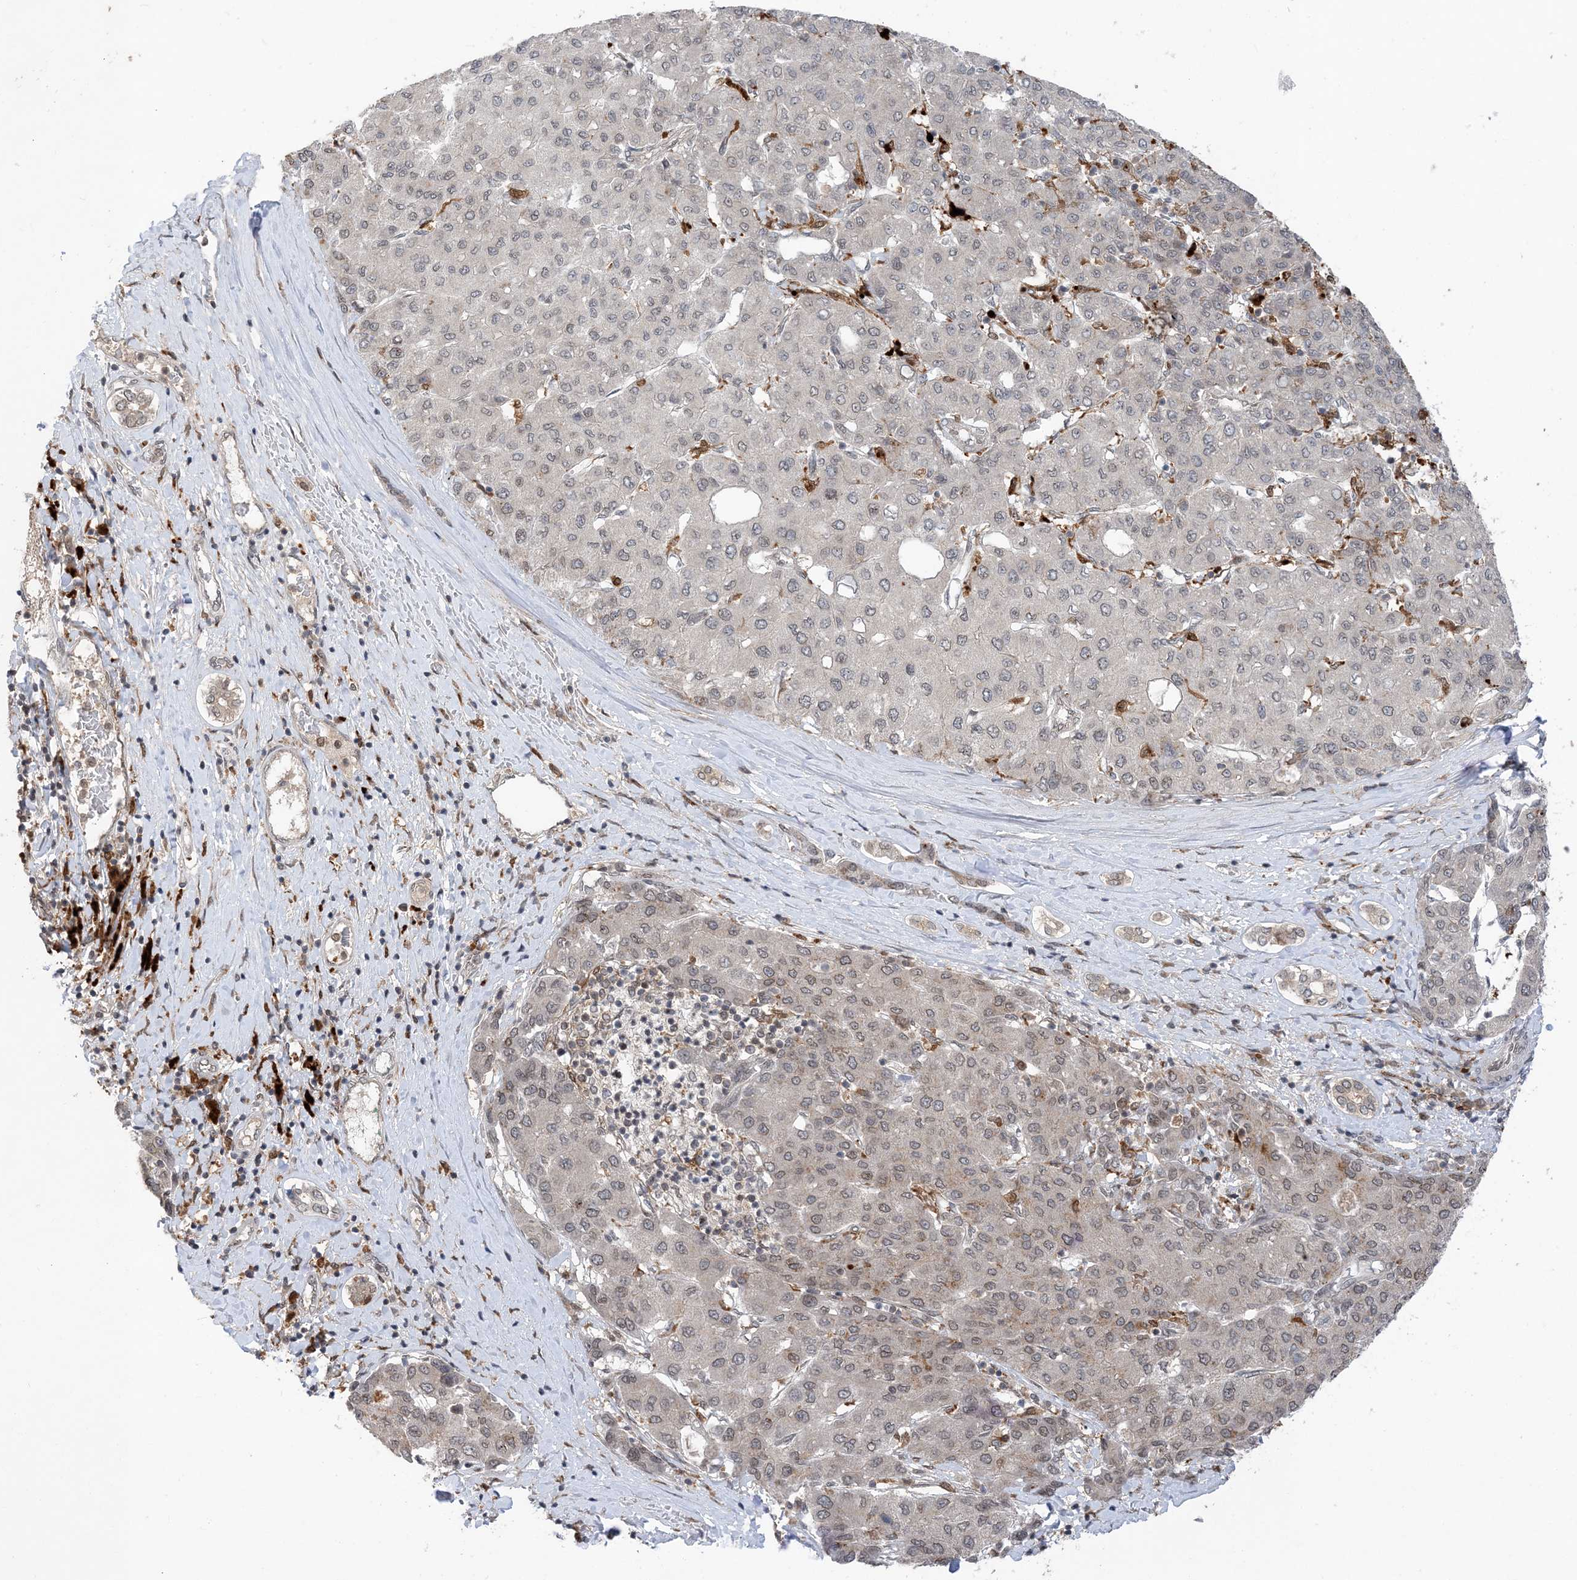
{"staining": {"intensity": "weak", "quantity": "<25%", "location": "cytoplasmic/membranous,nuclear"}, "tissue": "liver cancer", "cell_type": "Tumor cells", "image_type": "cancer", "snomed": [{"axis": "morphology", "description": "Carcinoma, Hepatocellular, NOS"}, {"axis": "topography", "description": "Liver"}], "caption": "IHC micrograph of human hepatocellular carcinoma (liver) stained for a protein (brown), which demonstrates no expression in tumor cells.", "gene": "NAGK", "patient": {"sex": "male", "age": 65}}